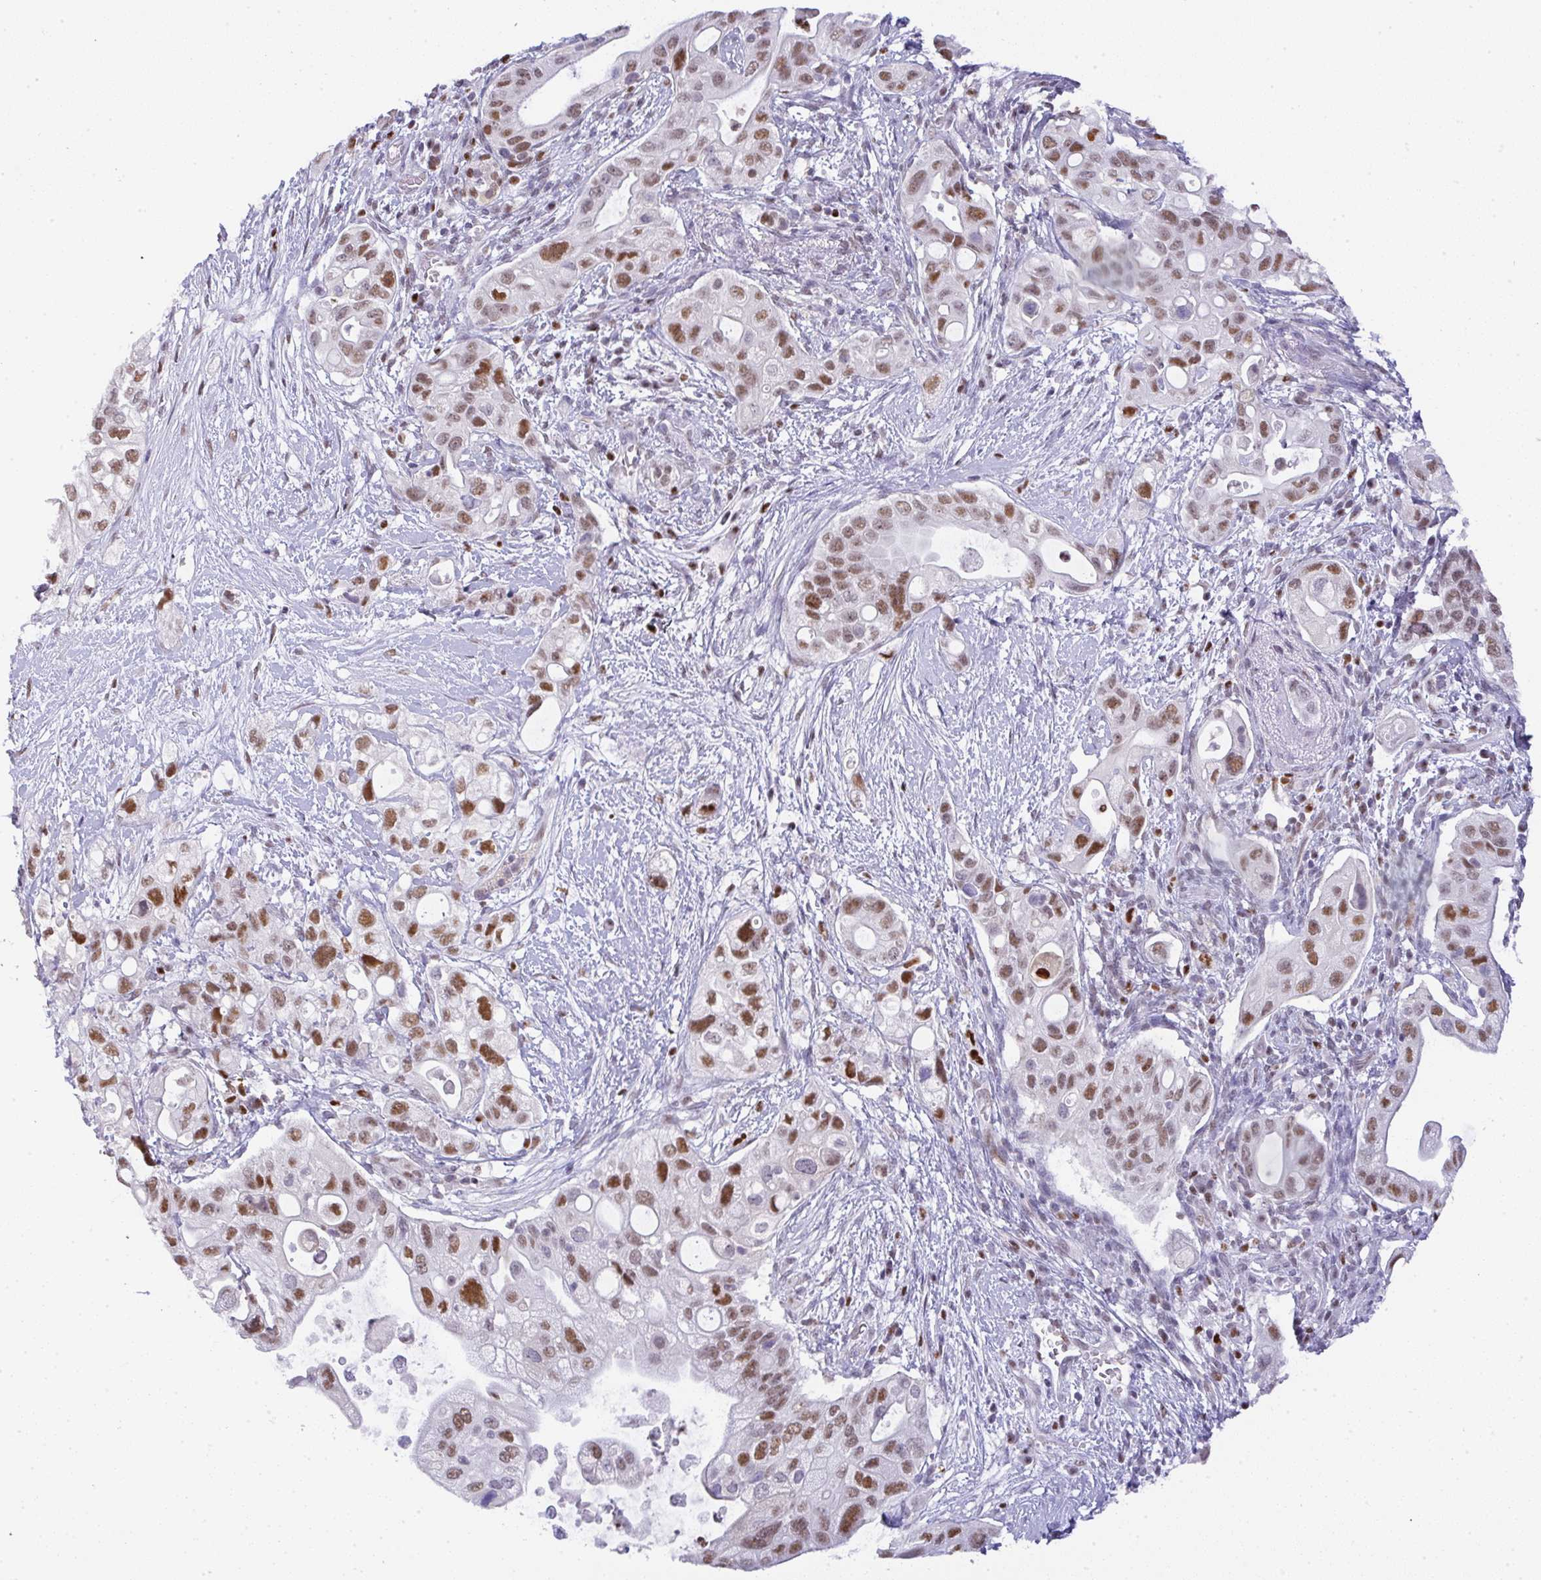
{"staining": {"intensity": "moderate", "quantity": ">75%", "location": "nuclear"}, "tissue": "pancreatic cancer", "cell_type": "Tumor cells", "image_type": "cancer", "snomed": [{"axis": "morphology", "description": "Adenocarcinoma, NOS"}, {"axis": "topography", "description": "Pancreas"}], "caption": "This is a micrograph of immunohistochemistry staining of pancreatic cancer, which shows moderate positivity in the nuclear of tumor cells.", "gene": "BBX", "patient": {"sex": "female", "age": 72}}